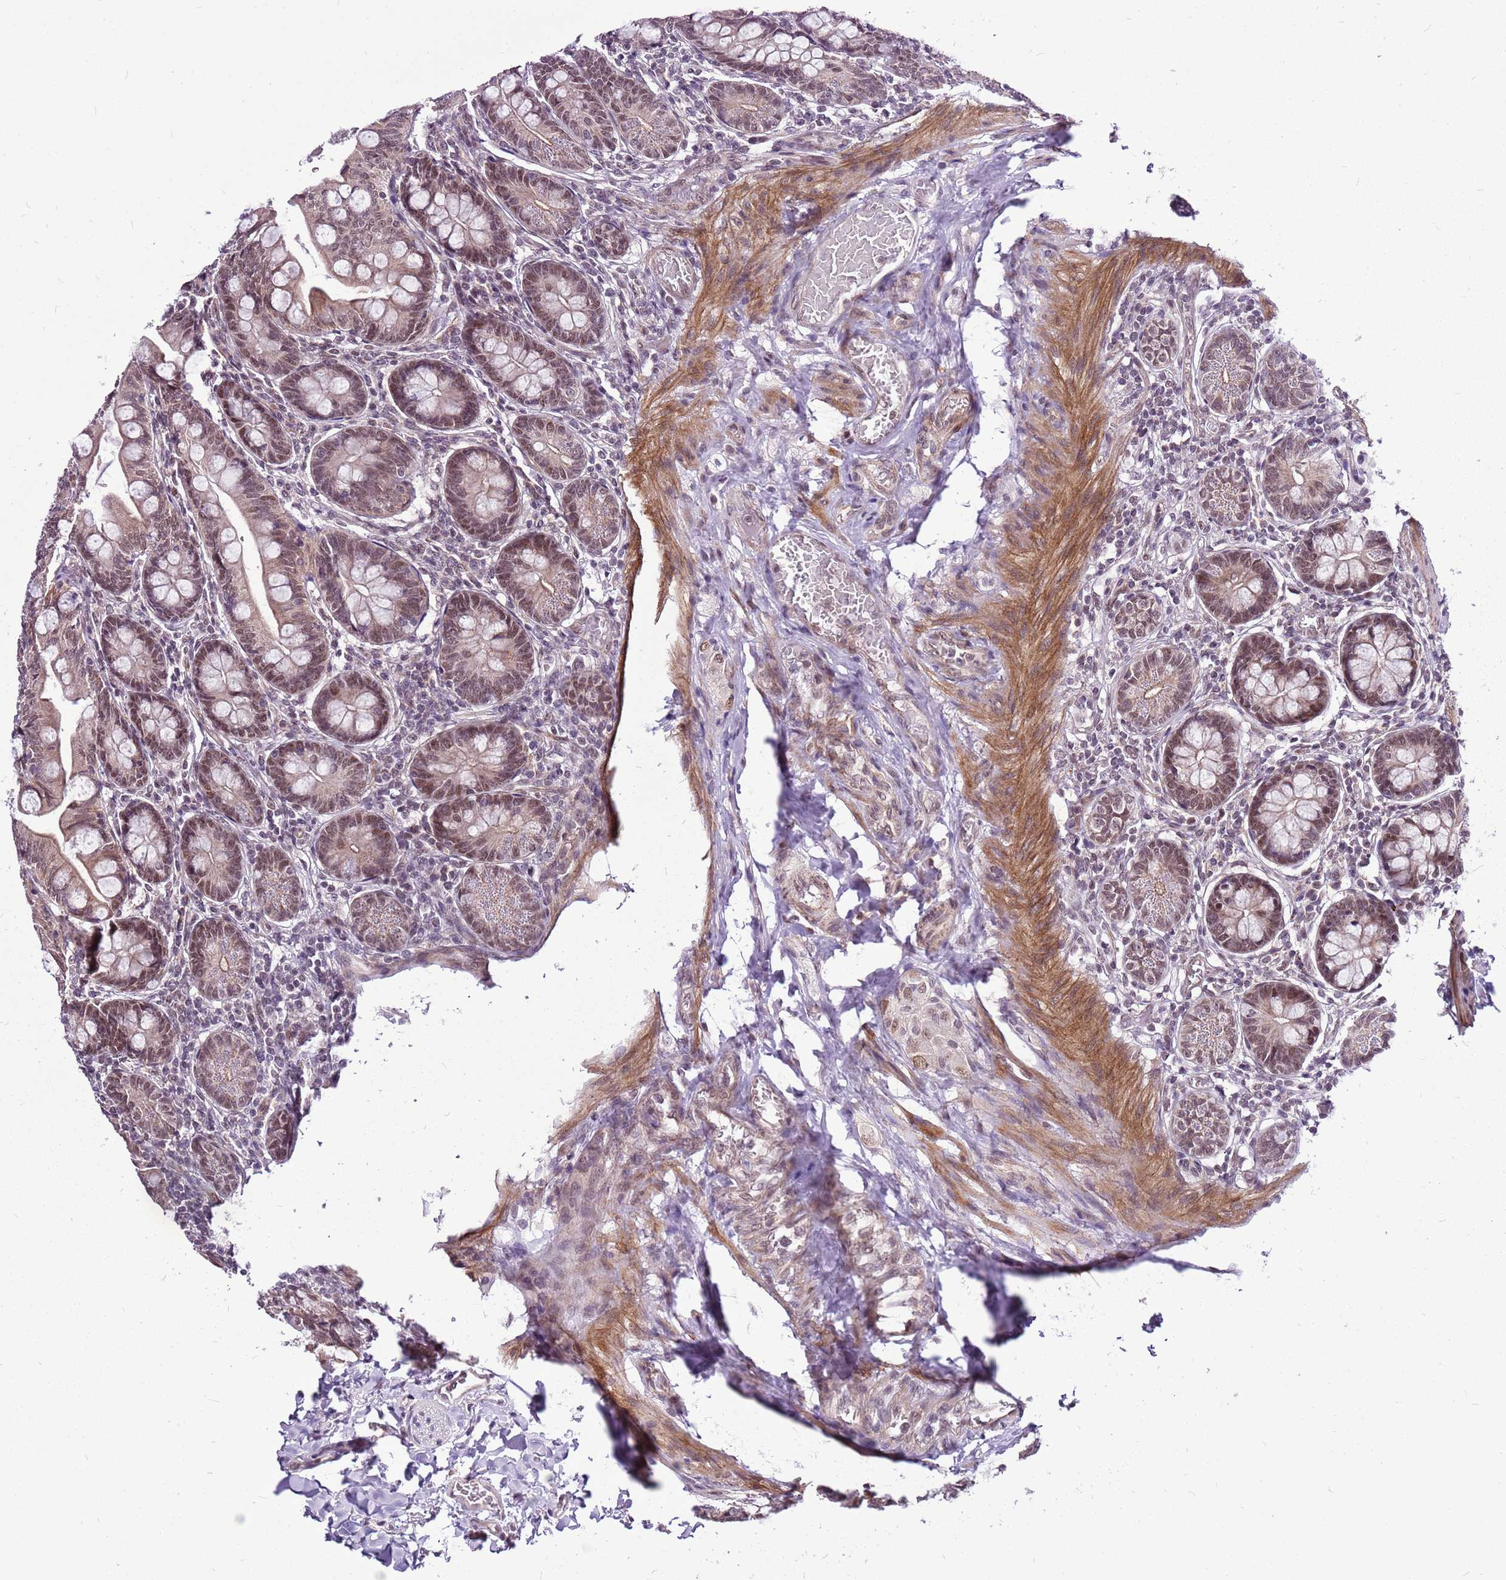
{"staining": {"intensity": "moderate", "quantity": ">75%", "location": "nuclear"}, "tissue": "small intestine", "cell_type": "Glandular cells", "image_type": "normal", "snomed": [{"axis": "morphology", "description": "Normal tissue, NOS"}, {"axis": "topography", "description": "Small intestine"}], "caption": "Protein staining by immunohistochemistry displays moderate nuclear staining in about >75% of glandular cells in unremarkable small intestine.", "gene": "CCDC166", "patient": {"sex": "male", "age": 7}}